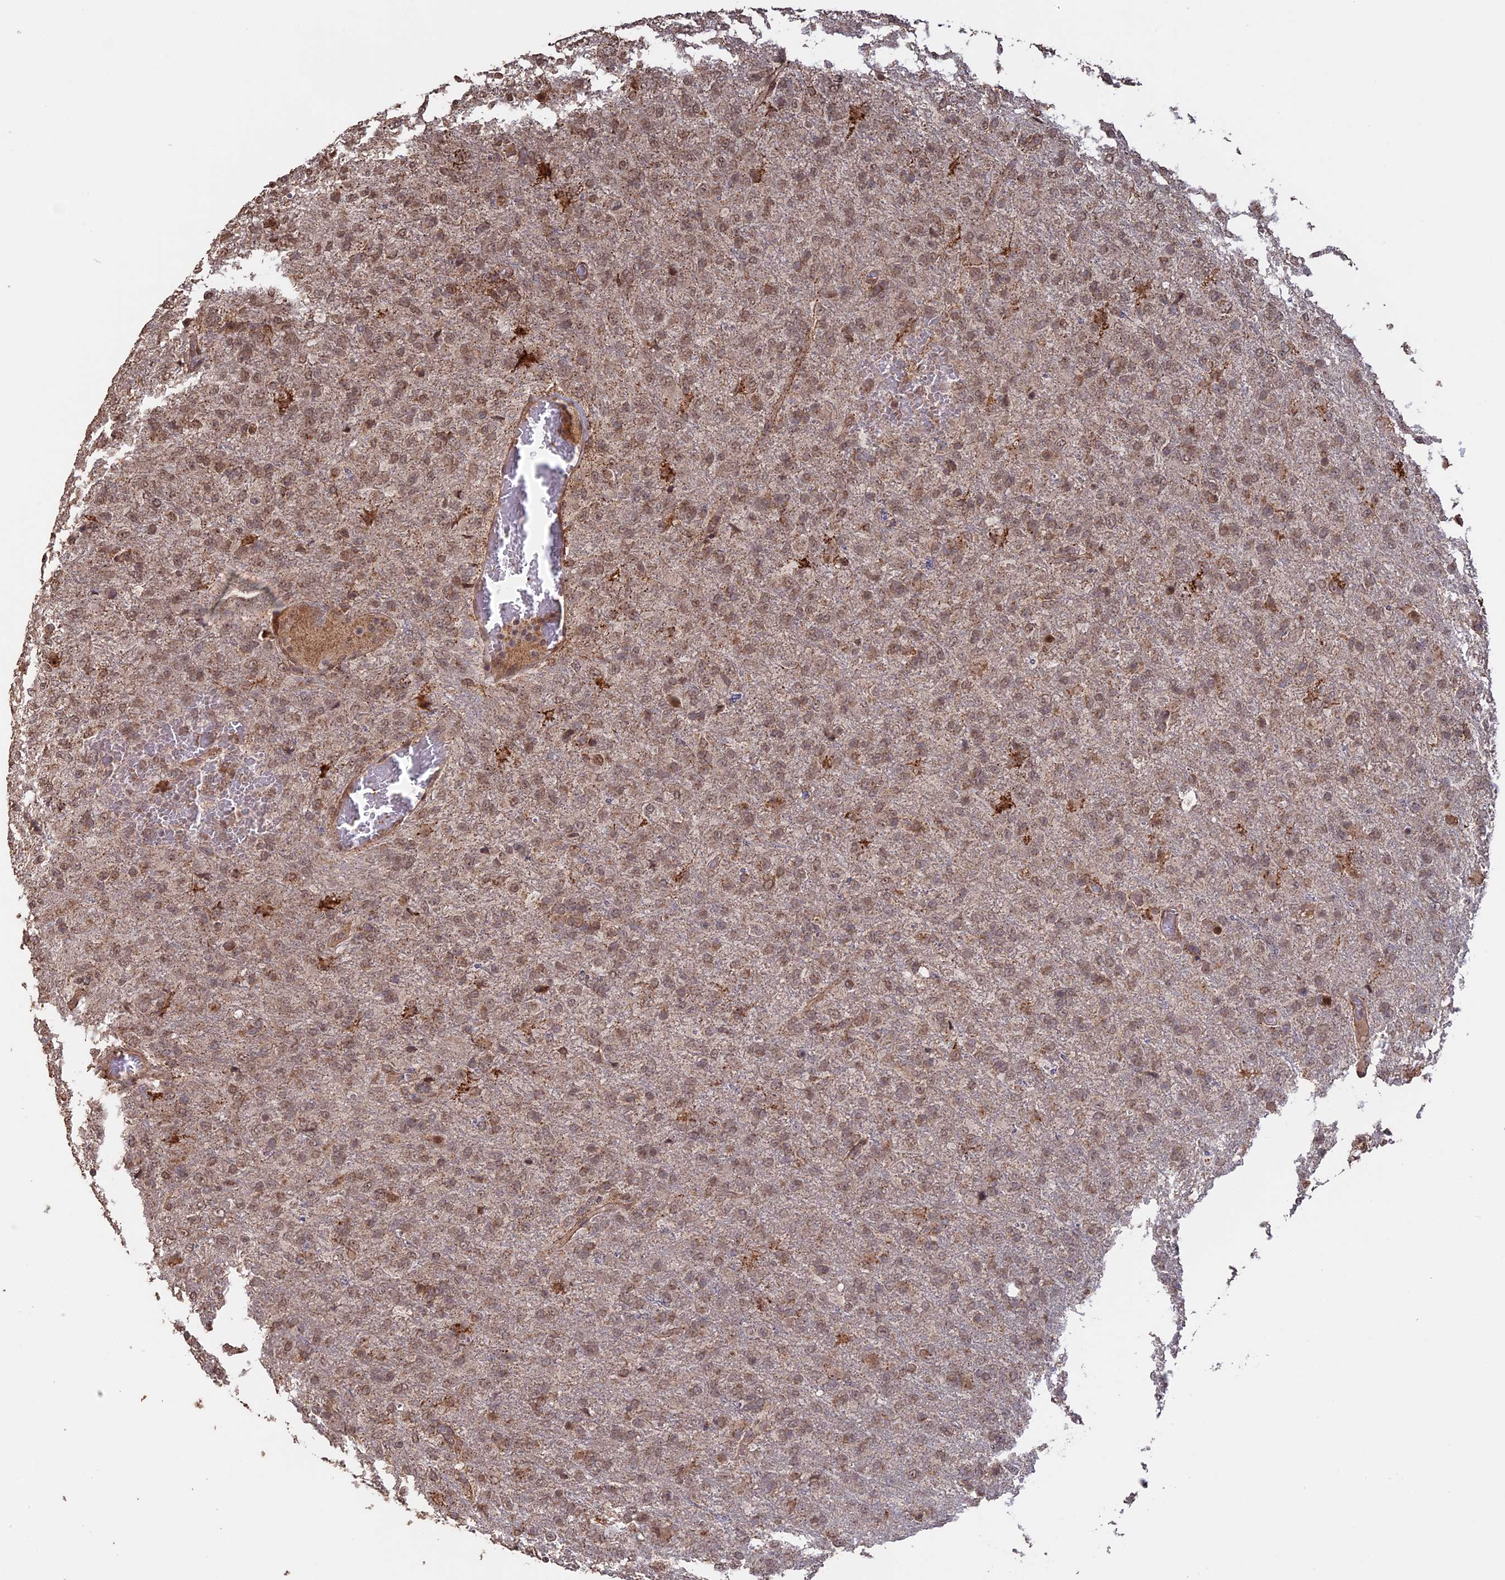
{"staining": {"intensity": "moderate", "quantity": ">75%", "location": "cytoplasmic/membranous,nuclear"}, "tissue": "glioma", "cell_type": "Tumor cells", "image_type": "cancer", "snomed": [{"axis": "morphology", "description": "Glioma, malignant, High grade"}, {"axis": "topography", "description": "Brain"}], "caption": "Immunohistochemistry (IHC) (DAB (3,3'-diaminobenzidine)) staining of human malignant glioma (high-grade) displays moderate cytoplasmic/membranous and nuclear protein positivity in about >75% of tumor cells.", "gene": "FAM210B", "patient": {"sex": "female", "age": 74}}